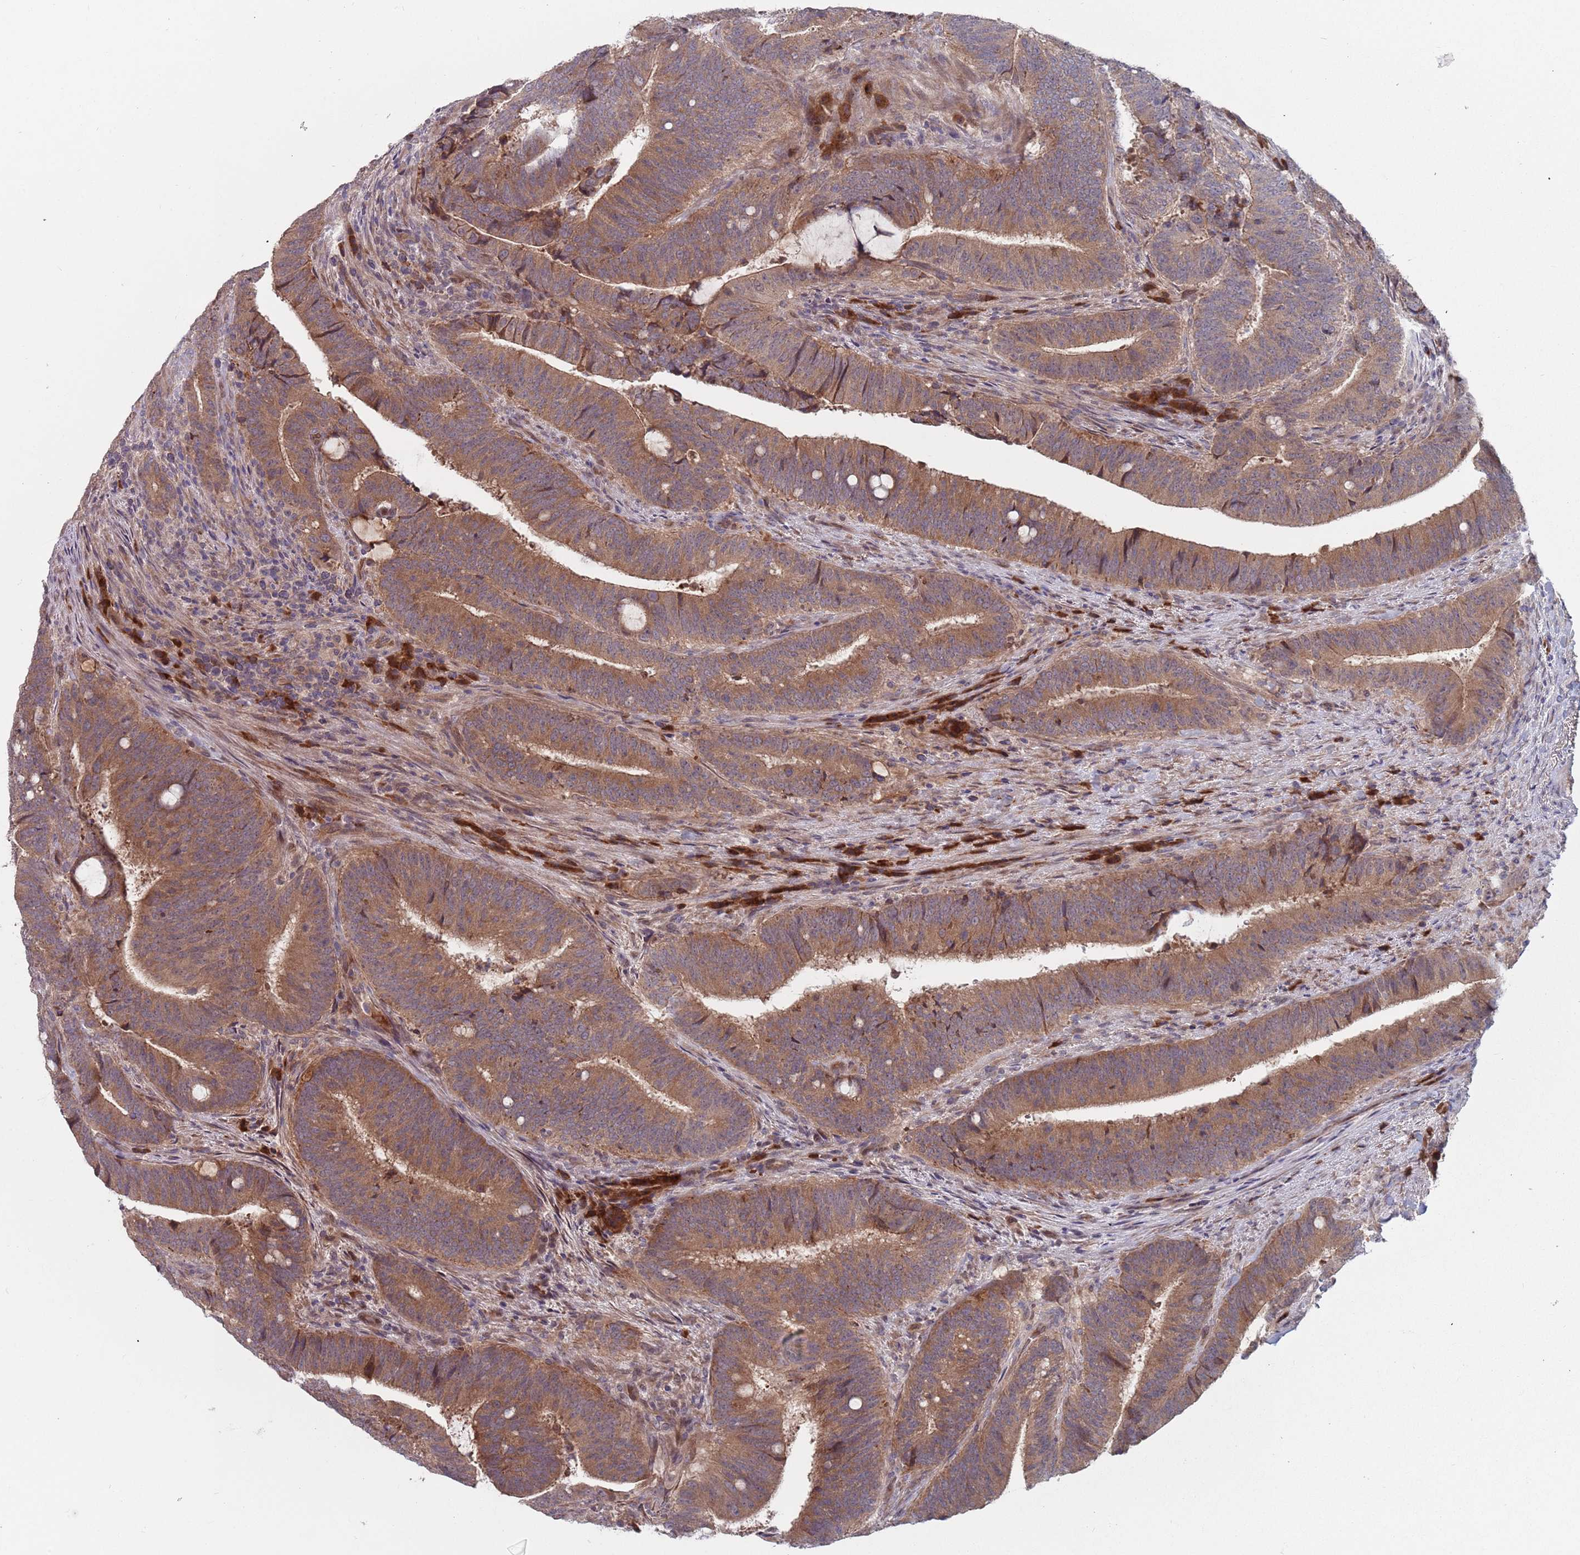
{"staining": {"intensity": "moderate", "quantity": ">75%", "location": "cytoplasmic/membranous"}, "tissue": "colorectal cancer", "cell_type": "Tumor cells", "image_type": "cancer", "snomed": [{"axis": "morphology", "description": "Adenocarcinoma, NOS"}, {"axis": "topography", "description": "Colon"}], "caption": "Immunohistochemical staining of colorectal adenocarcinoma demonstrates moderate cytoplasmic/membranous protein positivity in approximately >75% of tumor cells. The staining was performed using DAB to visualize the protein expression in brown, while the nuclei were stained in blue with hematoxylin (Magnification: 20x).", "gene": "ZNF140", "patient": {"sex": "female", "age": 43}}